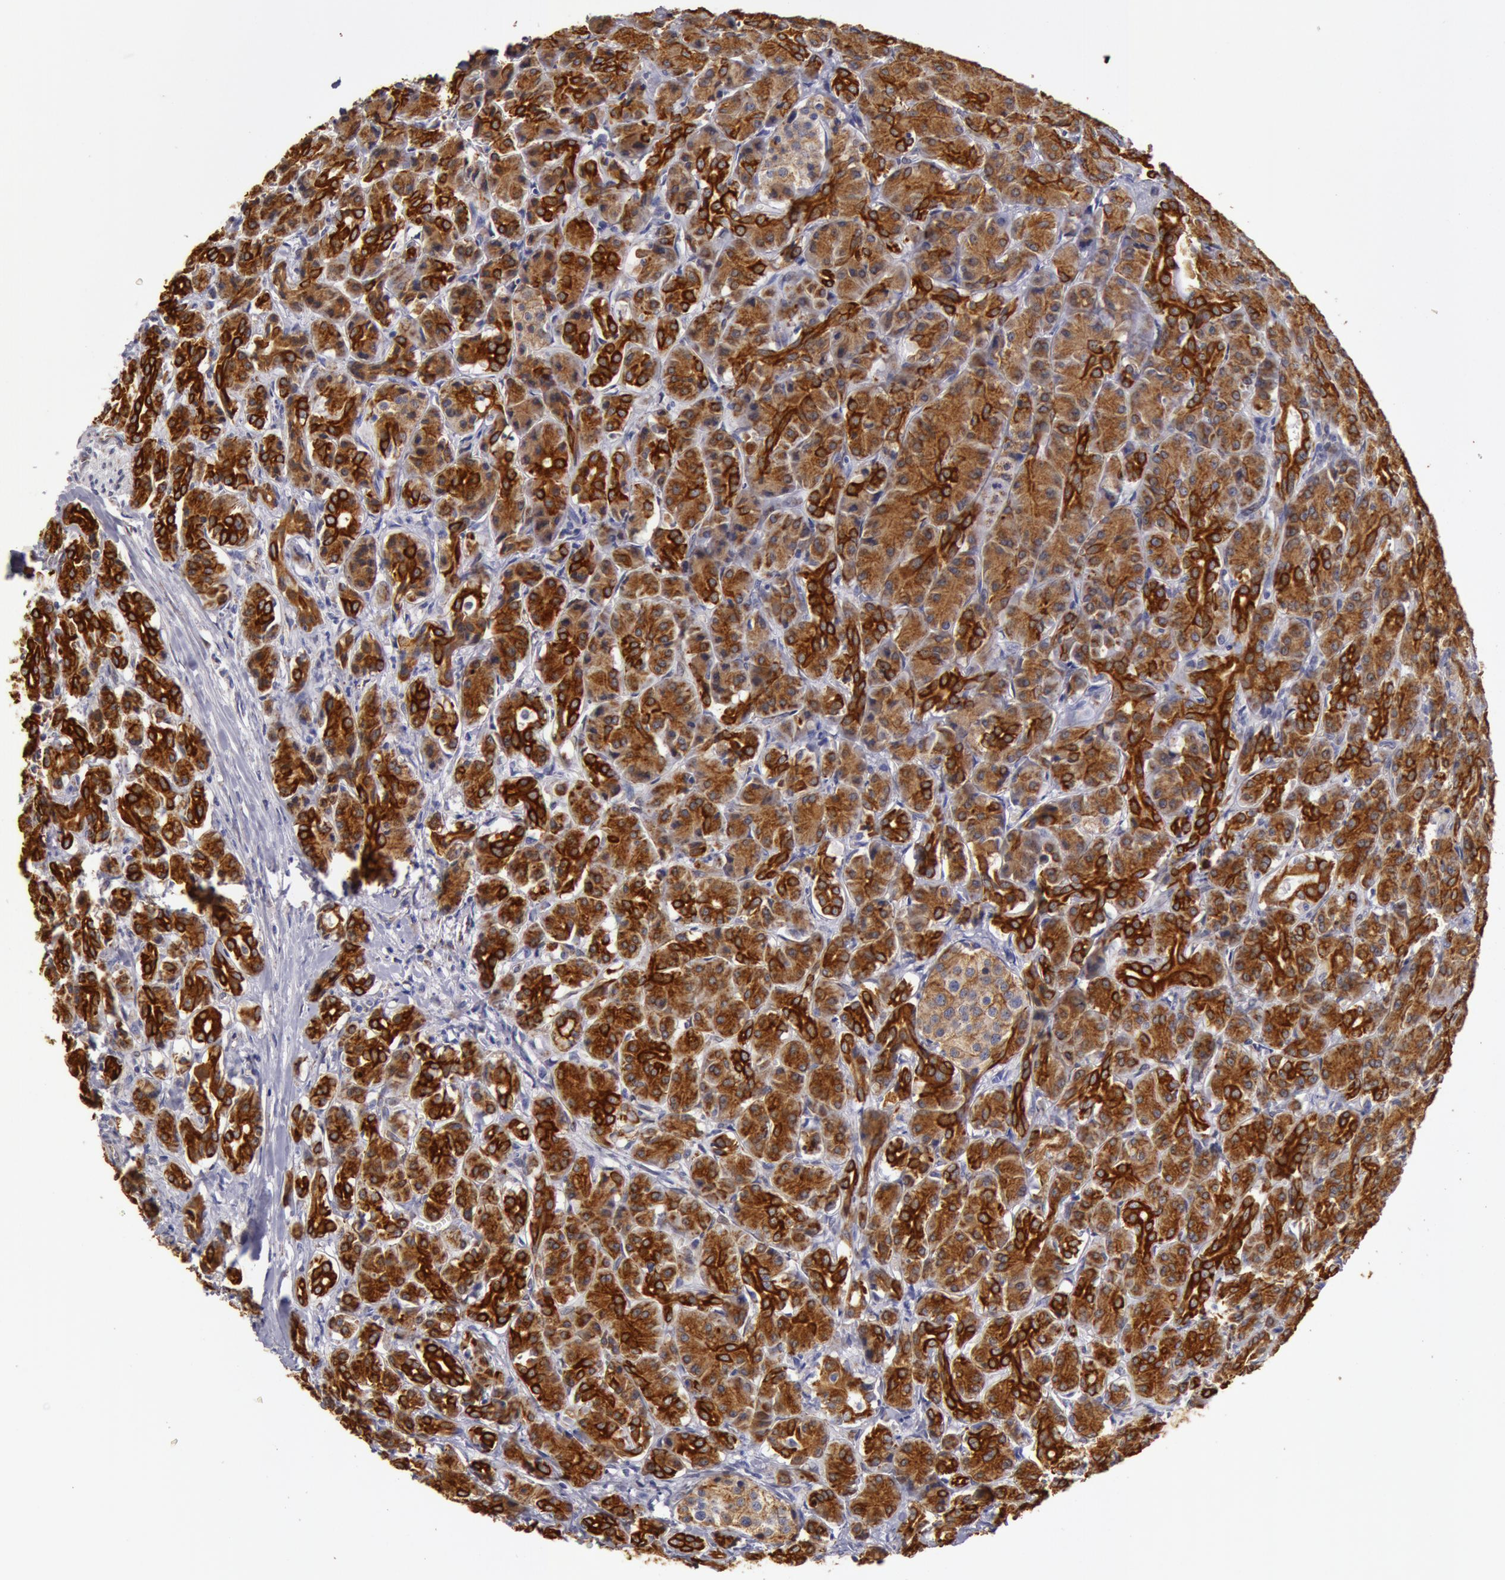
{"staining": {"intensity": "strong", "quantity": ">75%", "location": "cytoplasmic/membranous"}, "tissue": "pancreas", "cell_type": "Exocrine glandular cells", "image_type": "normal", "snomed": [{"axis": "morphology", "description": "Normal tissue, NOS"}, {"axis": "topography", "description": "Lymph node"}, {"axis": "topography", "description": "Pancreas"}], "caption": "The micrograph displays immunohistochemical staining of unremarkable pancreas. There is strong cytoplasmic/membranous staining is seen in approximately >75% of exocrine glandular cells. (DAB (3,3'-diaminobenzidine) = brown stain, brightfield microscopy at high magnification).", "gene": "KRT18", "patient": {"sex": "male", "age": 59}}